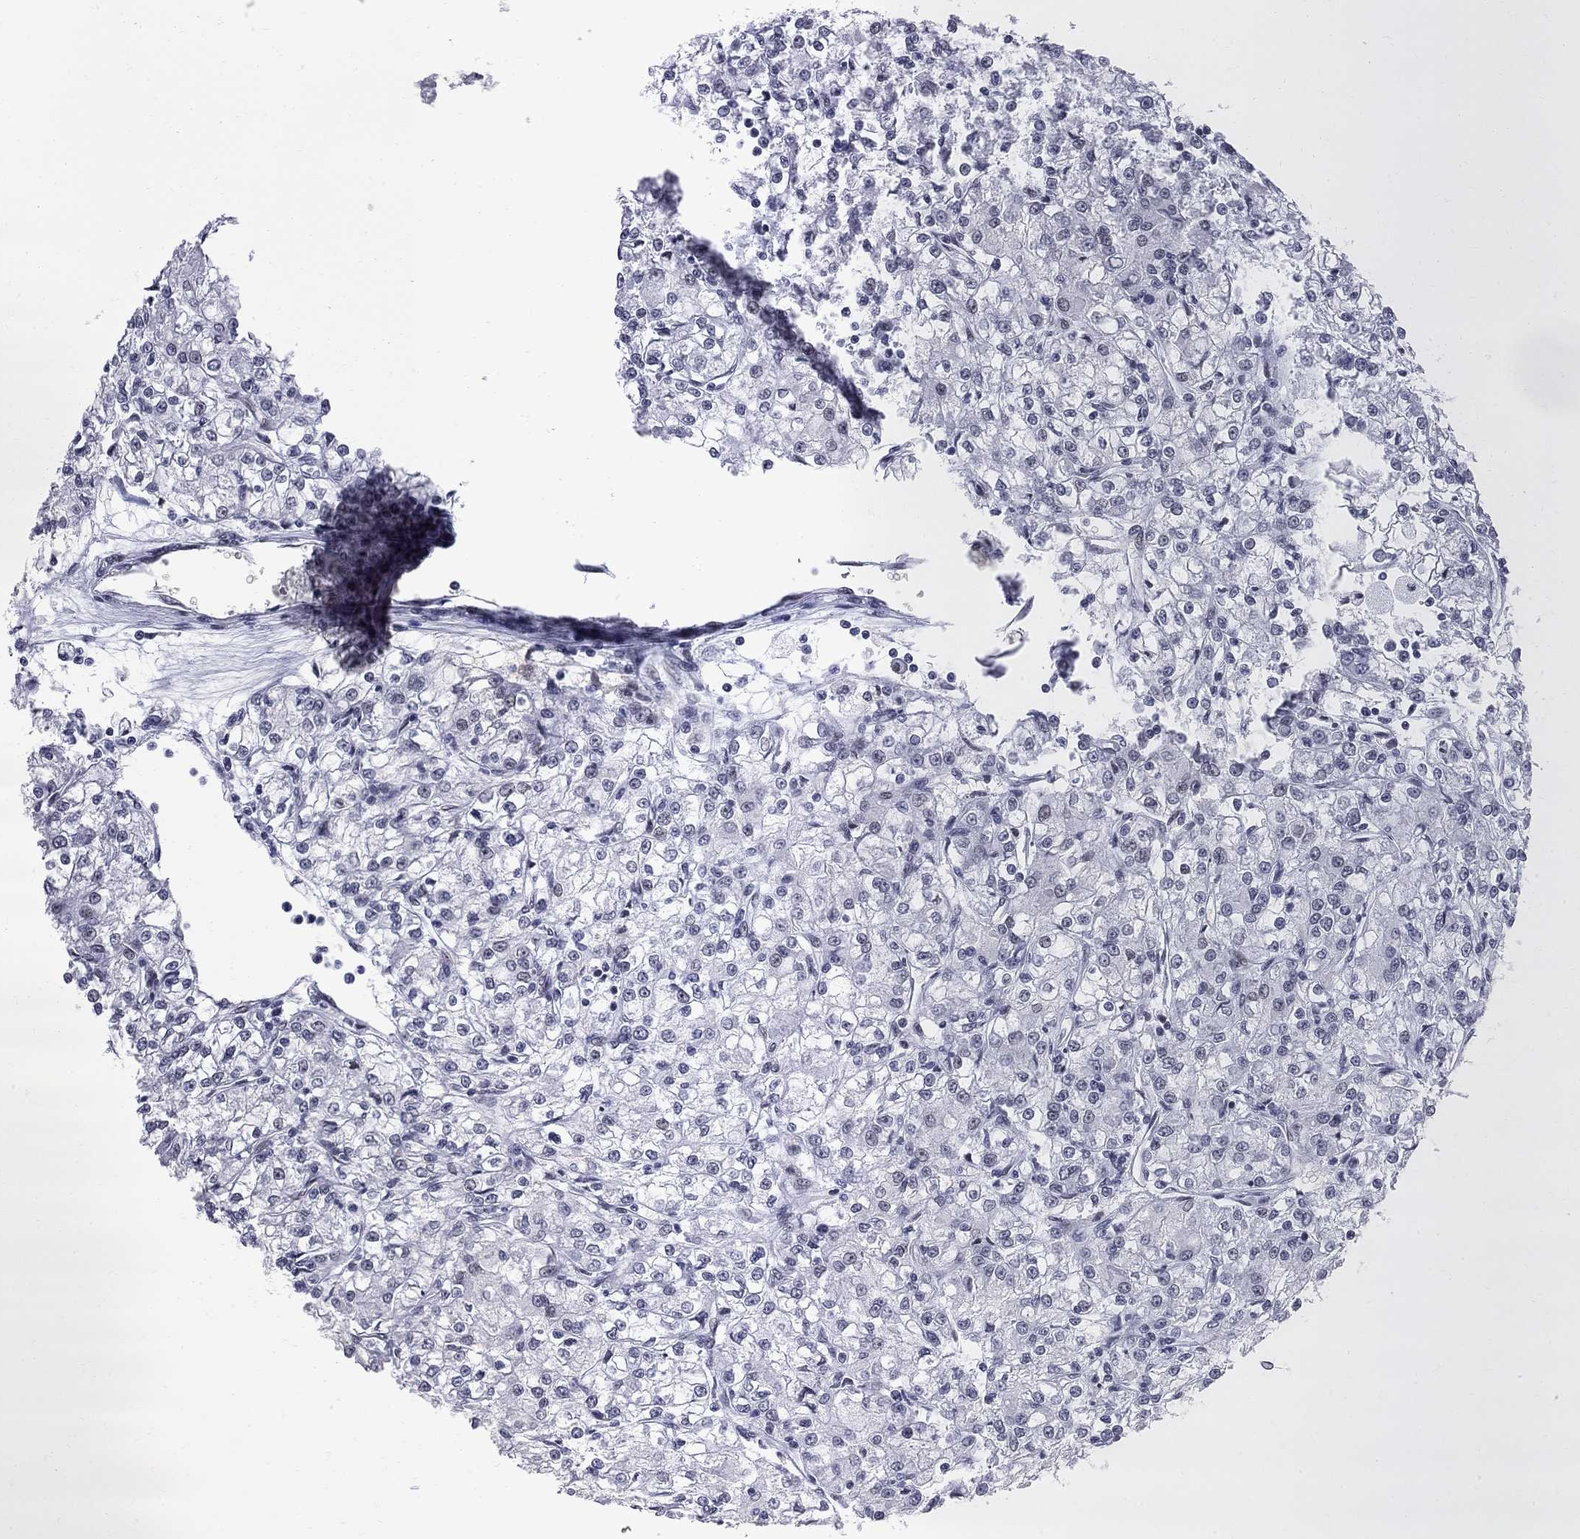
{"staining": {"intensity": "negative", "quantity": "none", "location": "none"}, "tissue": "renal cancer", "cell_type": "Tumor cells", "image_type": "cancer", "snomed": [{"axis": "morphology", "description": "Adenocarcinoma, NOS"}, {"axis": "topography", "description": "Kidney"}], "caption": "High power microscopy histopathology image of an immunohistochemistry (IHC) histopathology image of renal cancer (adenocarcinoma), revealing no significant staining in tumor cells.", "gene": "ZBTB47", "patient": {"sex": "female", "age": 59}}